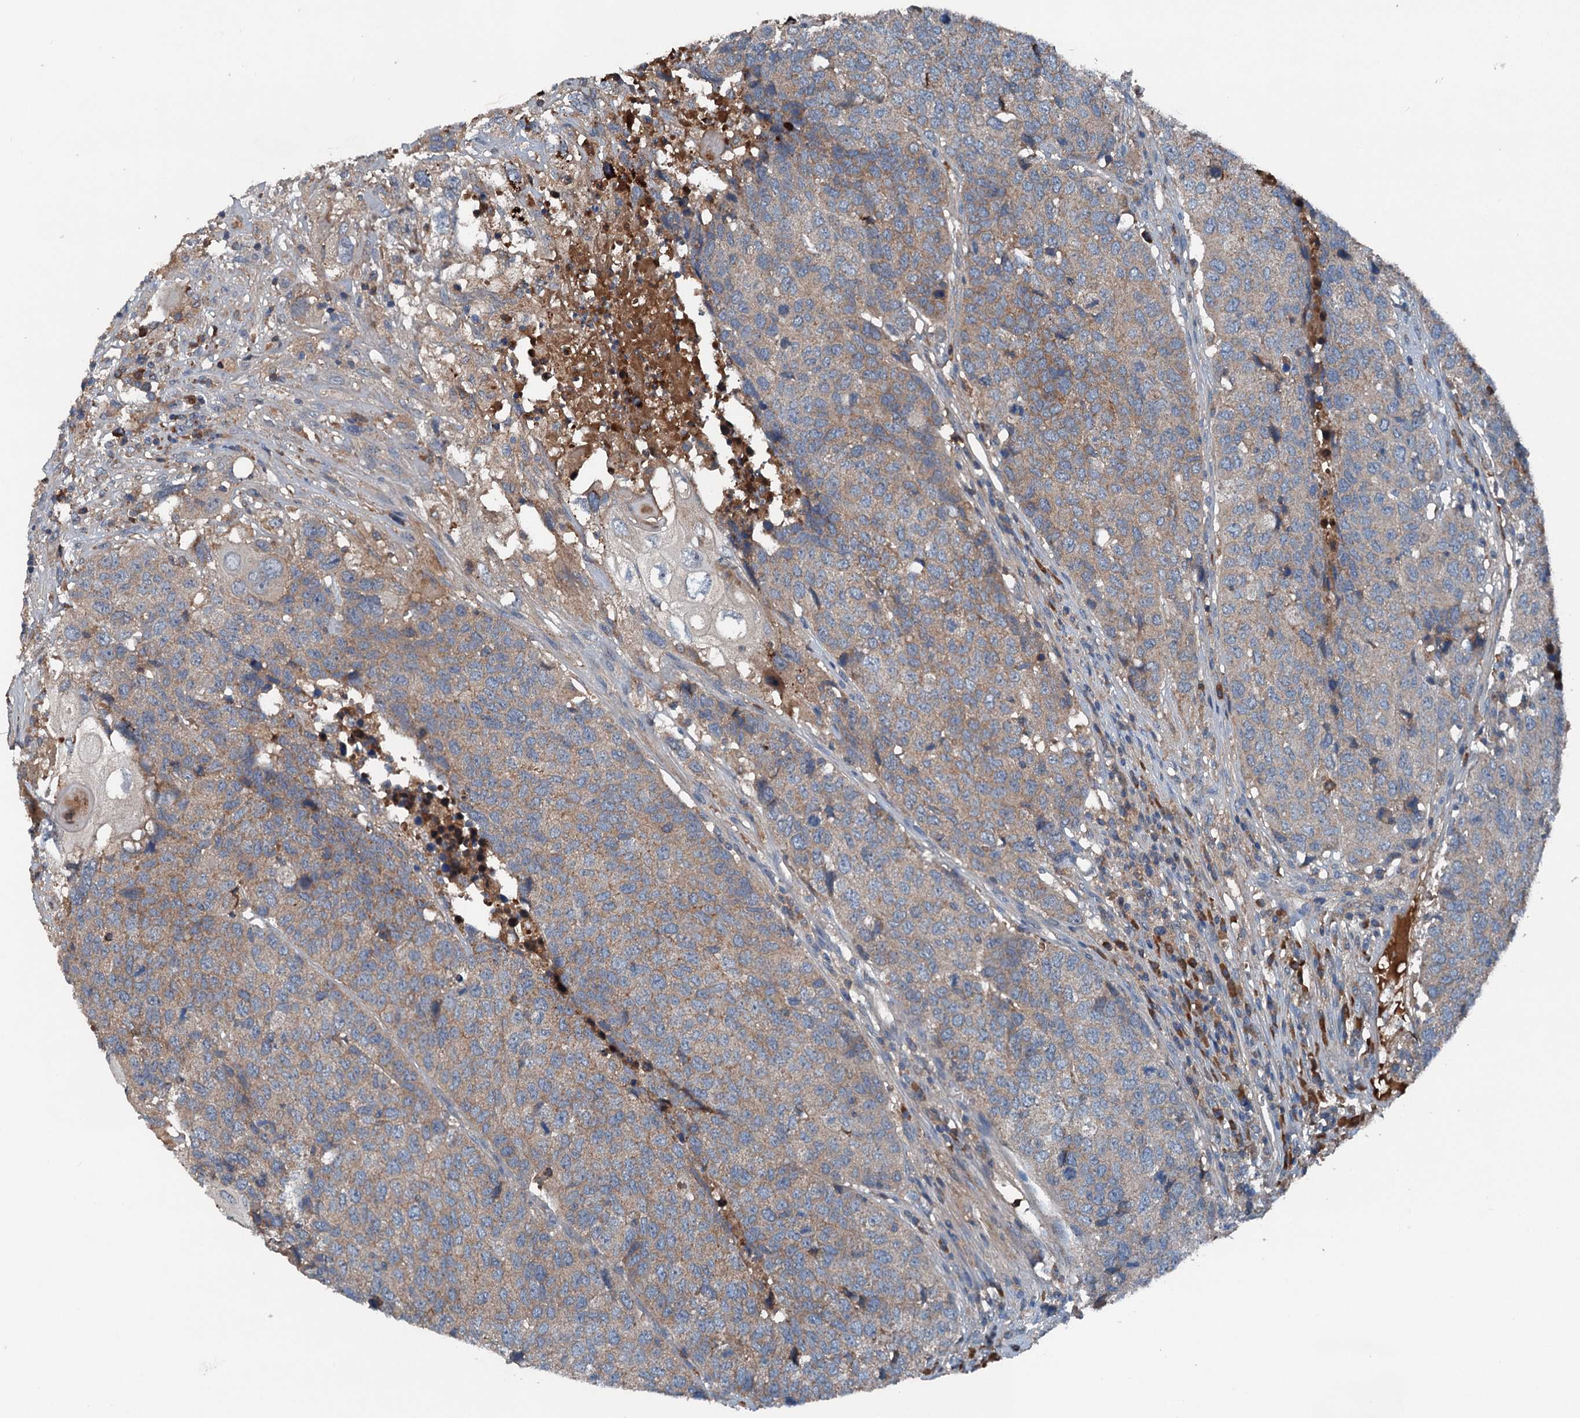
{"staining": {"intensity": "moderate", "quantity": ">75%", "location": "cytoplasmic/membranous"}, "tissue": "head and neck cancer", "cell_type": "Tumor cells", "image_type": "cancer", "snomed": [{"axis": "morphology", "description": "Squamous cell carcinoma, NOS"}, {"axis": "topography", "description": "Head-Neck"}], "caption": "Tumor cells exhibit moderate cytoplasmic/membranous expression in about >75% of cells in head and neck cancer (squamous cell carcinoma). The staining was performed using DAB to visualize the protein expression in brown, while the nuclei were stained in blue with hematoxylin (Magnification: 20x).", "gene": "PDSS1", "patient": {"sex": "male", "age": 66}}